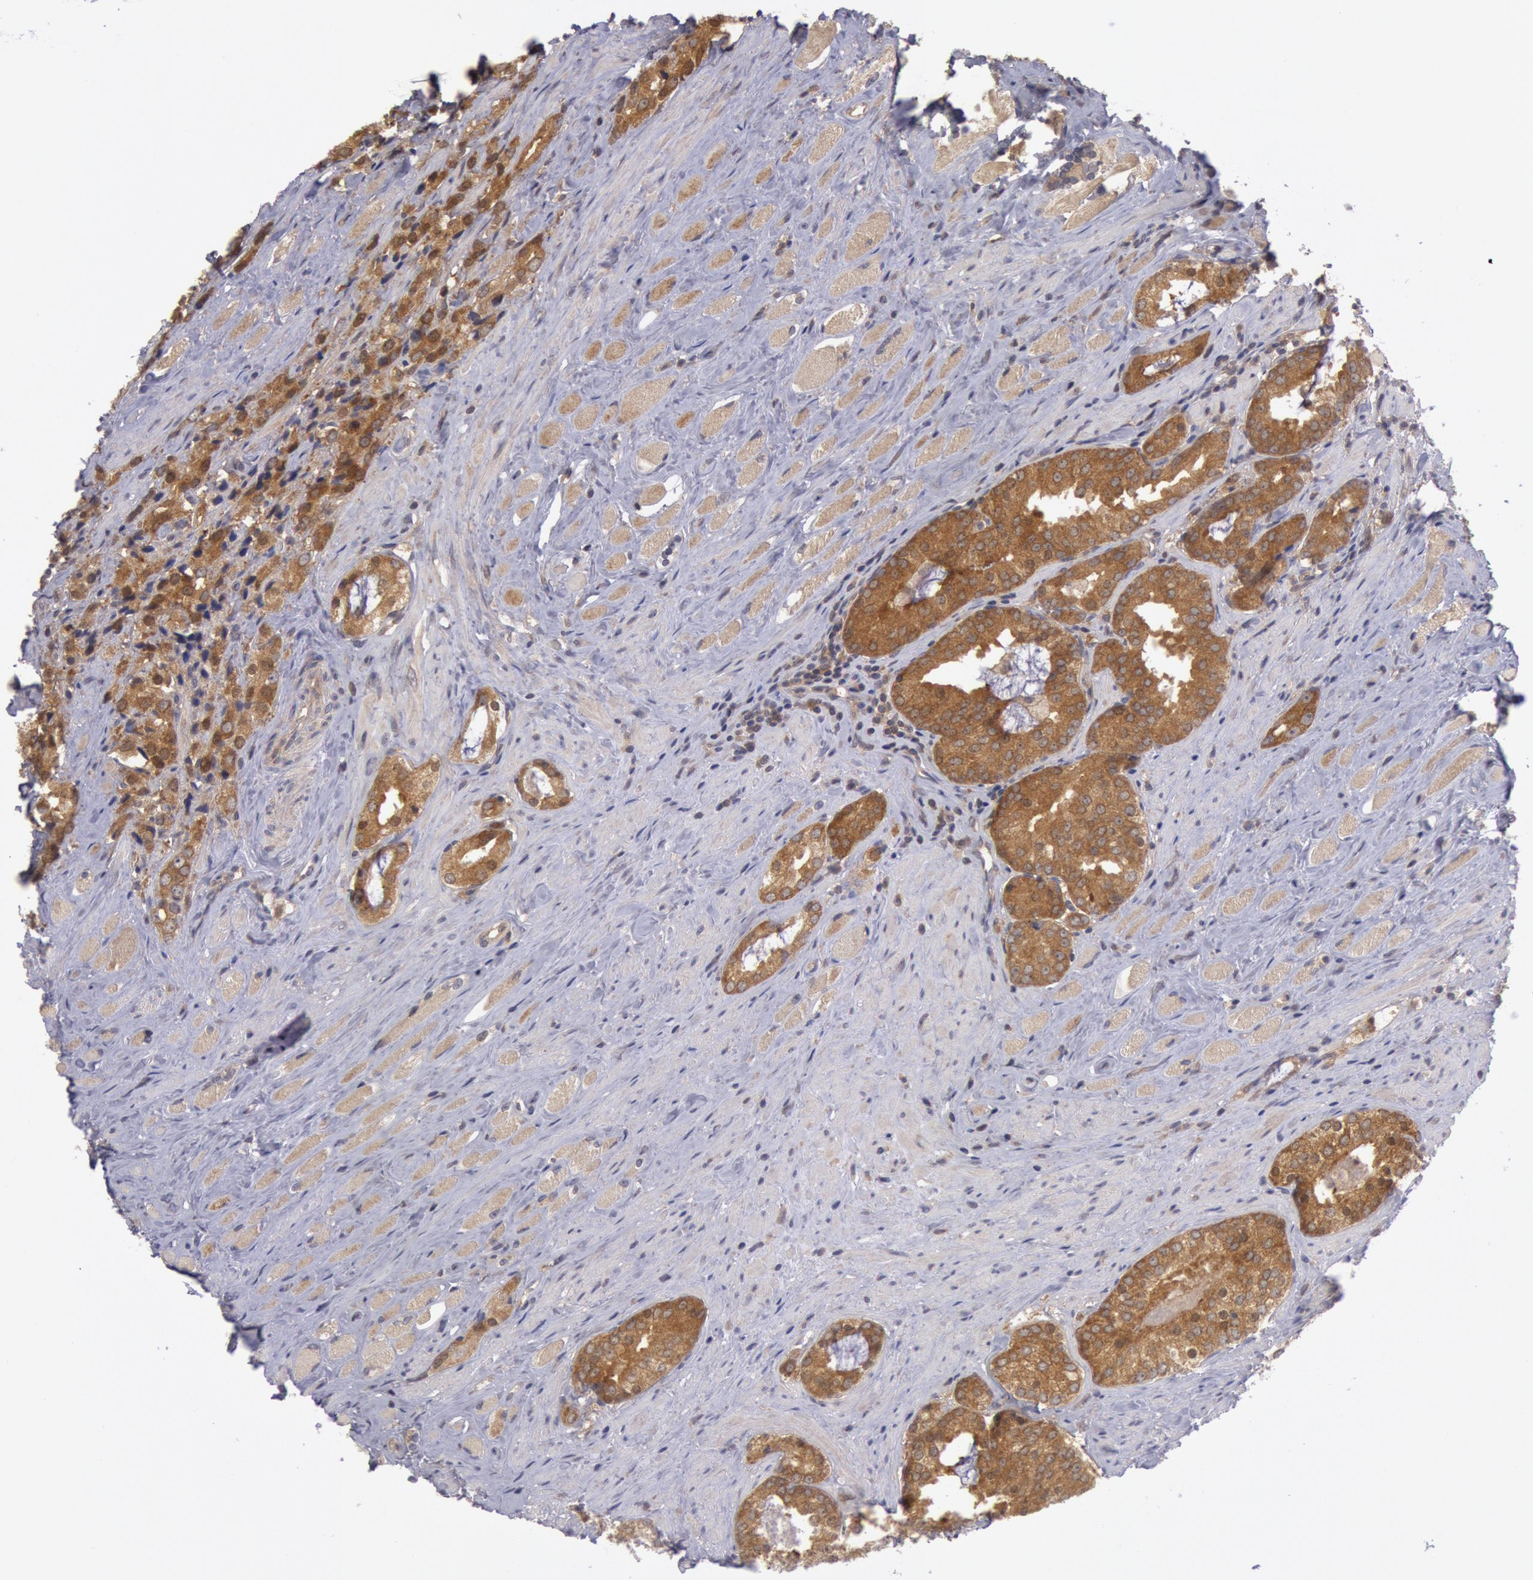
{"staining": {"intensity": "moderate", "quantity": ">75%", "location": "cytoplasmic/membranous"}, "tissue": "prostate cancer", "cell_type": "Tumor cells", "image_type": "cancer", "snomed": [{"axis": "morphology", "description": "Adenocarcinoma, Medium grade"}, {"axis": "topography", "description": "Prostate"}], "caption": "Protein staining reveals moderate cytoplasmic/membranous positivity in about >75% of tumor cells in adenocarcinoma (medium-grade) (prostate).", "gene": "BRAF", "patient": {"sex": "male", "age": 73}}